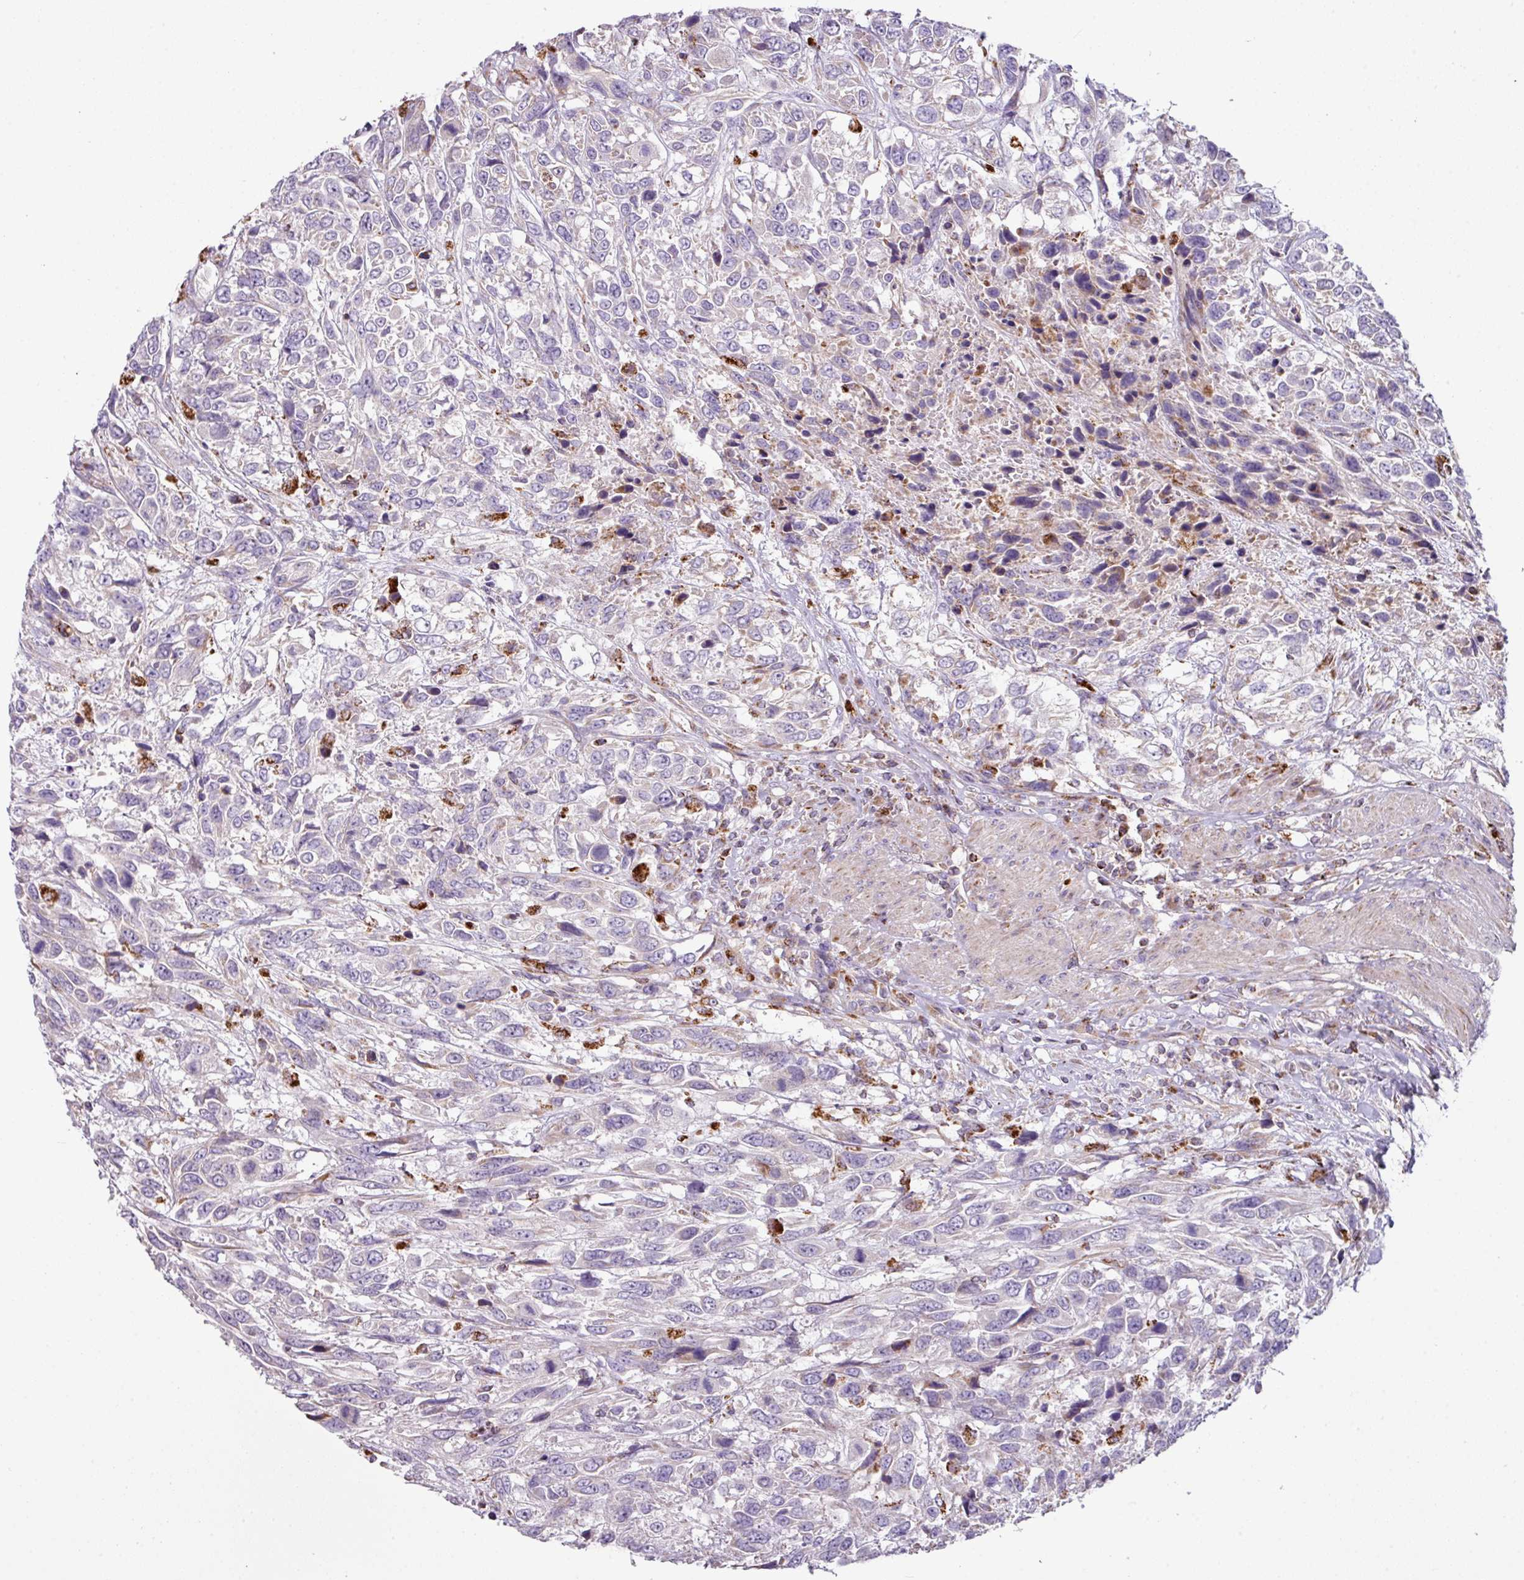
{"staining": {"intensity": "weak", "quantity": "<25%", "location": "cytoplasmic/membranous"}, "tissue": "urothelial cancer", "cell_type": "Tumor cells", "image_type": "cancer", "snomed": [{"axis": "morphology", "description": "Urothelial carcinoma, High grade"}, {"axis": "topography", "description": "Urinary bladder"}], "caption": "DAB (3,3'-diaminobenzidine) immunohistochemical staining of urothelial cancer reveals no significant expression in tumor cells.", "gene": "SQOR", "patient": {"sex": "female", "age": 70}}